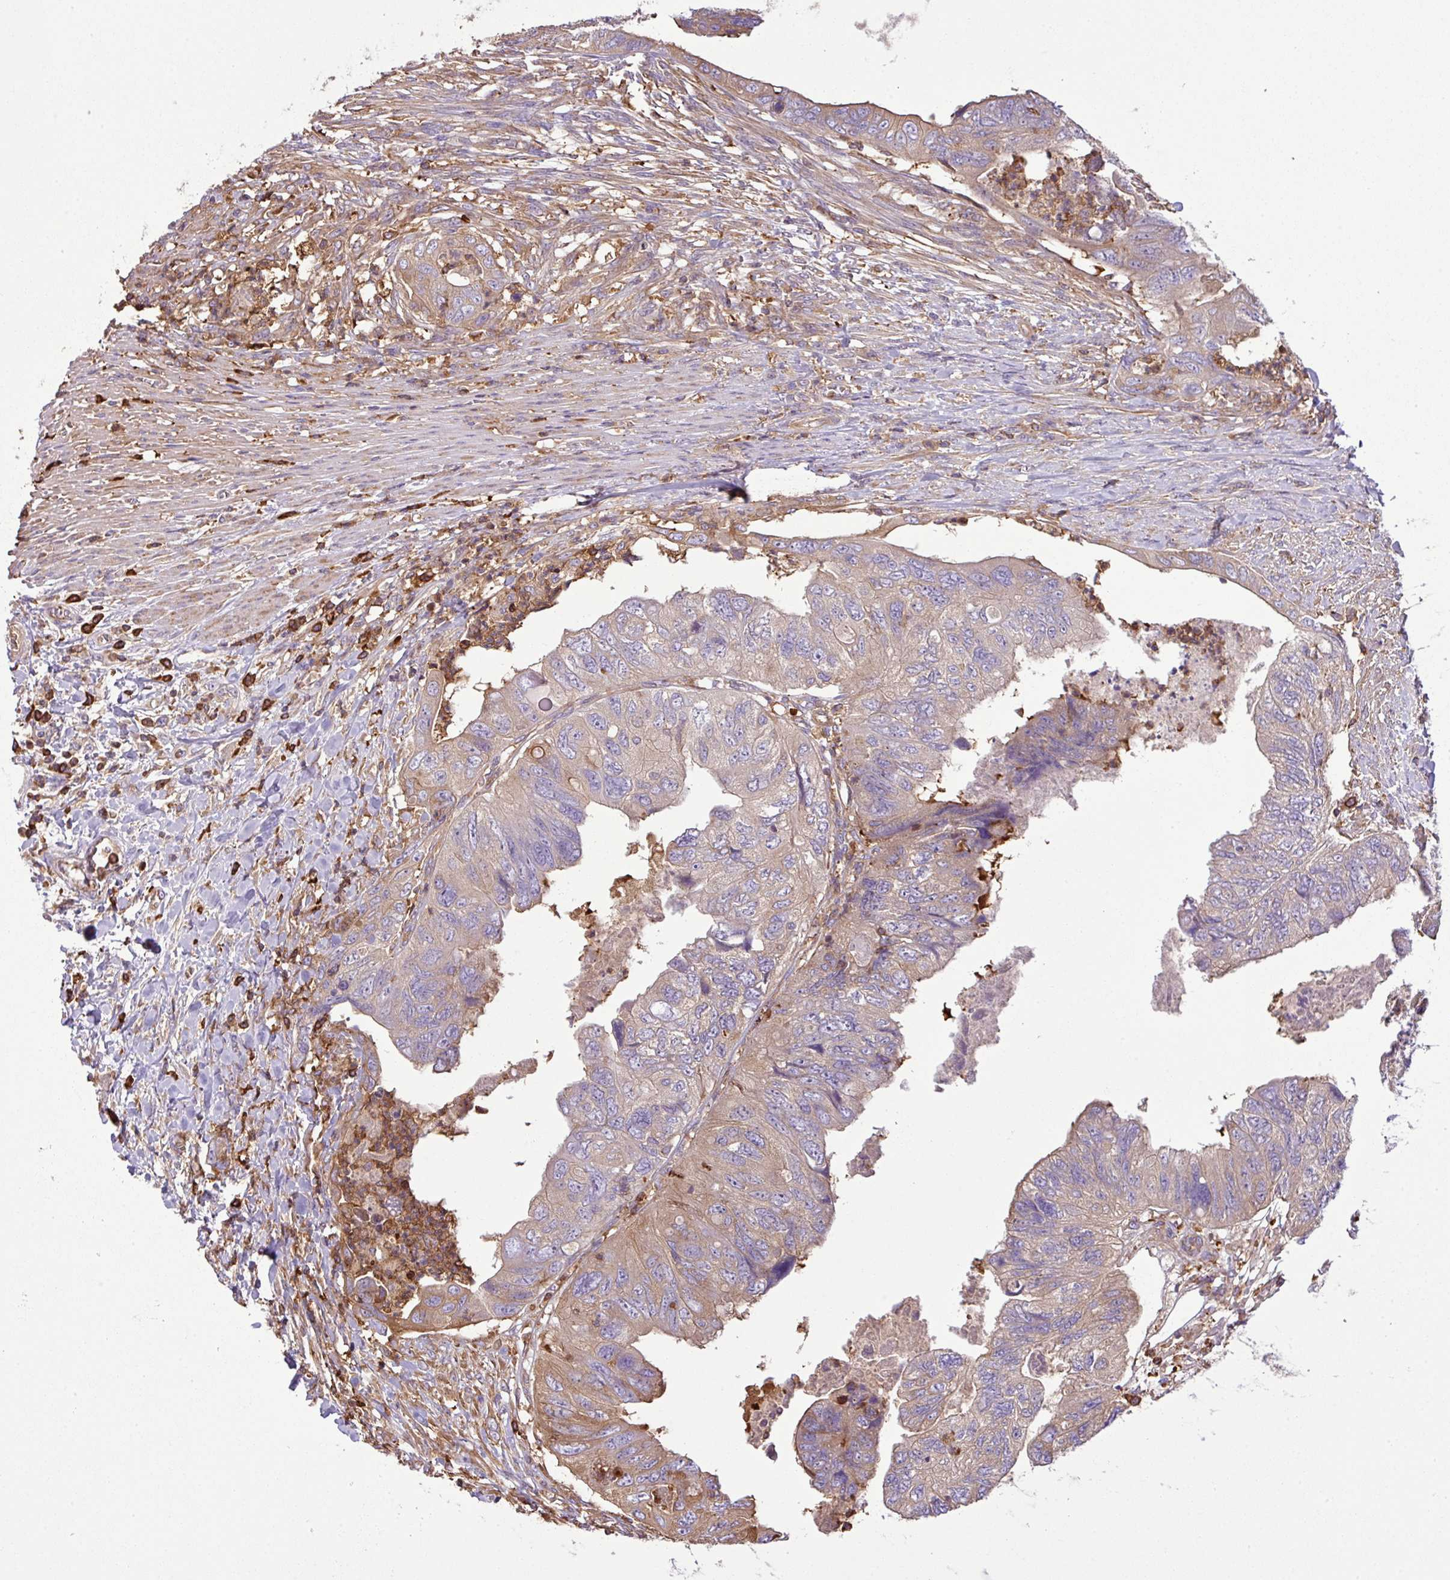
{"staining": {"intensity": "weak", "quantity": "<25%", "location": "cytoplasmic/membranous"}, "tissue": "colorectal cancer", "cell_type": "Tumor cells", "image_type": "cancer", "snomed": [{"axis": "morphology", "description": "Adenocarcinoma, NOS"}, {"axis": "topography", "description": "Rectum"}], "caption": "A micrograph of human colorectal cancer is negative for staining in tumor cells.", "gene": "PGAP6", "patient": {"sex": "male", "age": 63}}